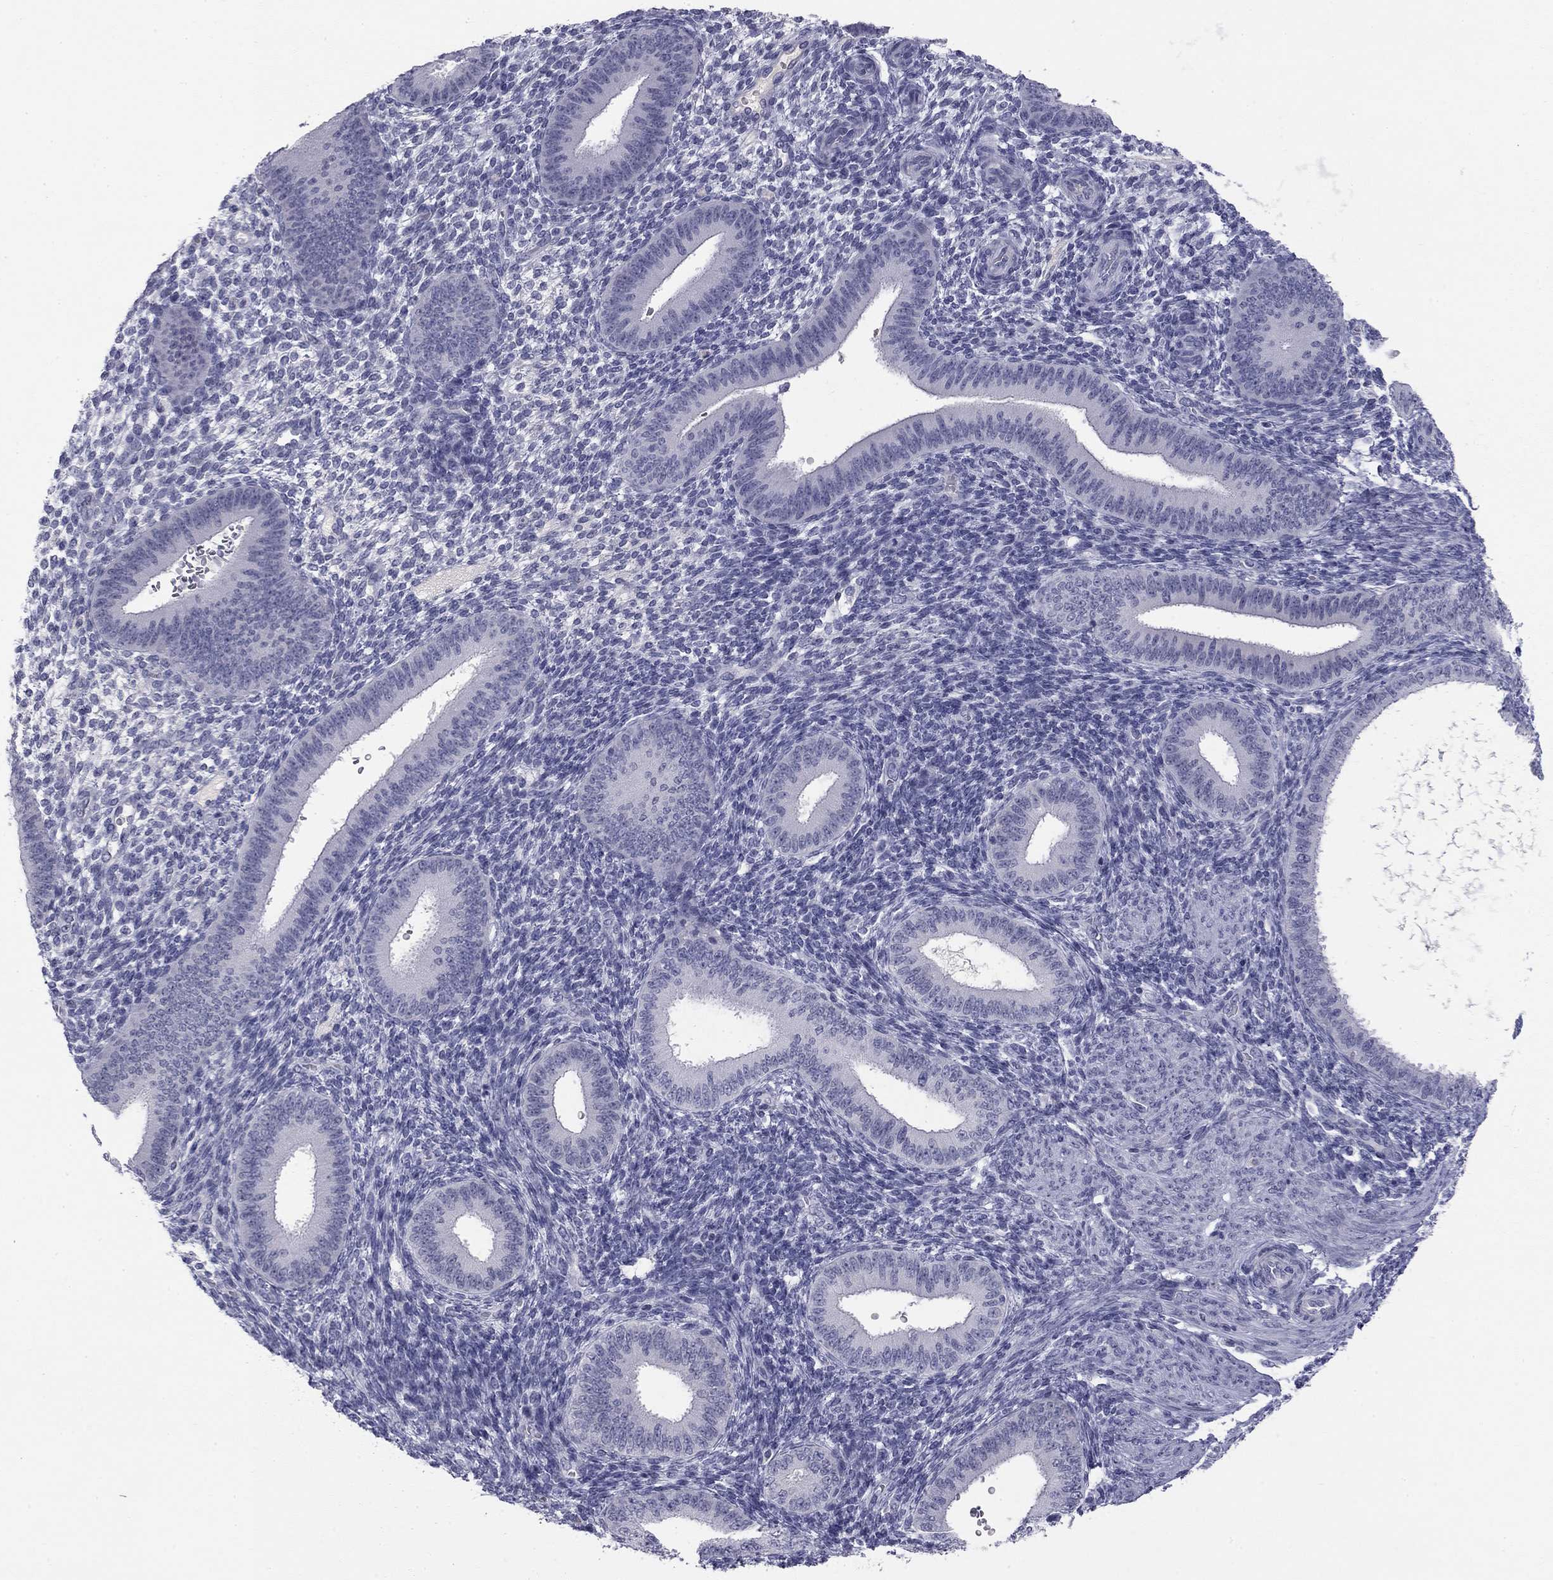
{"staining": {"intensity": "negative", "quantity": "none", "location": "none"}, "tissue": "endometrium", "cell_type": "Cells in endometrial stroma", "image_type": "normal", "snomed": [{"axis": "morphology", "description": "Normal tissue, NOS"}, {"axis": "topography", "description": "Endometrium"}], "caption": "Protein analysis of normal endometrium demonstrates no significant staining in cells in endometrial stroma.", "gene": "TFAP2B", "patient": {"sex": "female", "age": 39}}